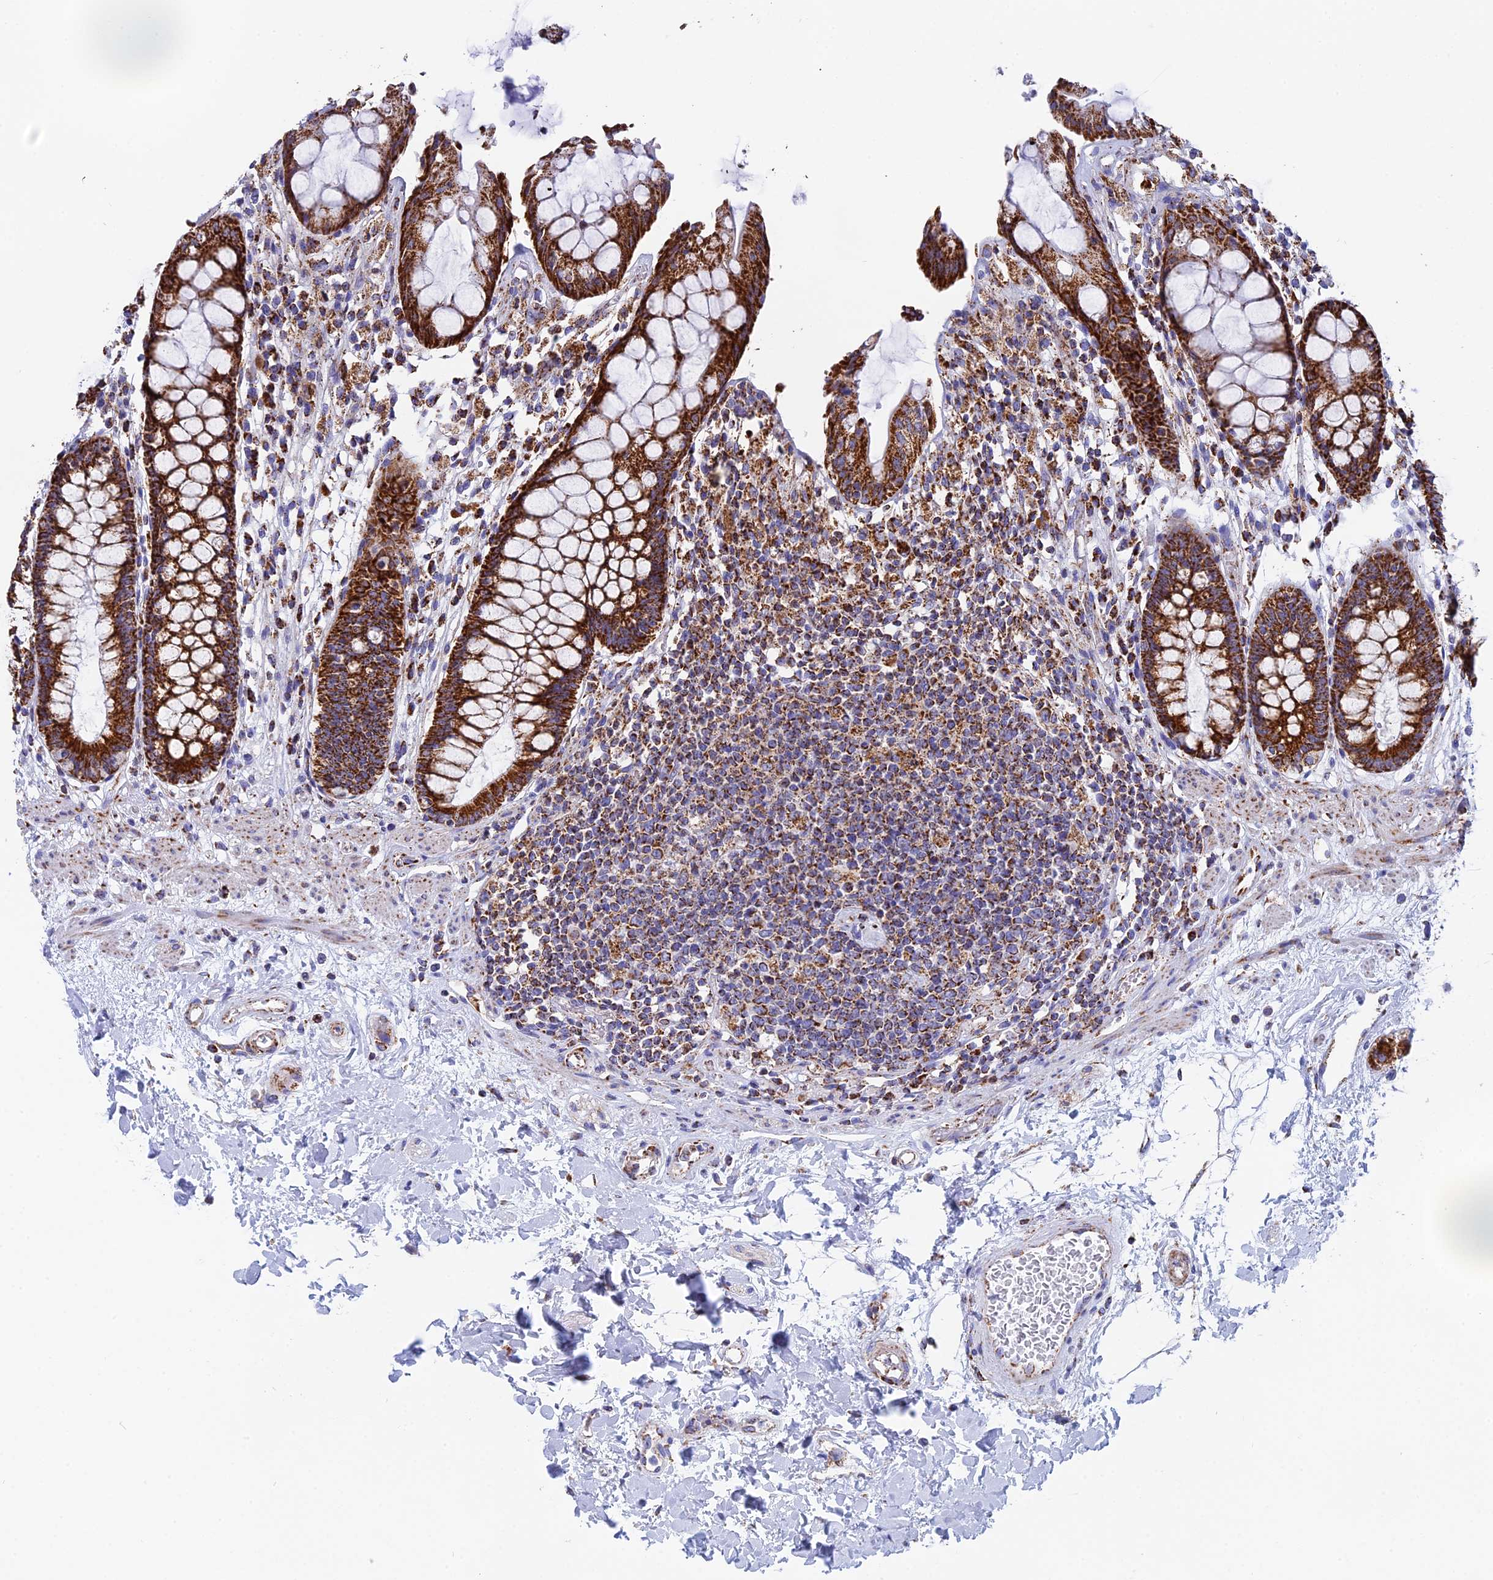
{"staining": {"intensity": "strong", "quantity": ">75%", "location": "cytoplasmic/membranous"}, "tissue": "rectum", "cell_type": "Glandular cells", "image_type": "normal", "snomed": [{"axis": "morphology", "description": "Normal tissue, NOS"}, {"axis": "topography", "description": "Rectum"}], "caption": "An immunohistochemistry histopathology image of benign tissue is shown. Protein staining in brown shows strong cytoplasmic/membranous positivity in rectum within glandular cells. The protein is shown in brown color, while the nuclei are stained blue.", "gene": "NDUFA5", "patient": {"sex": "male", "age": 64}}